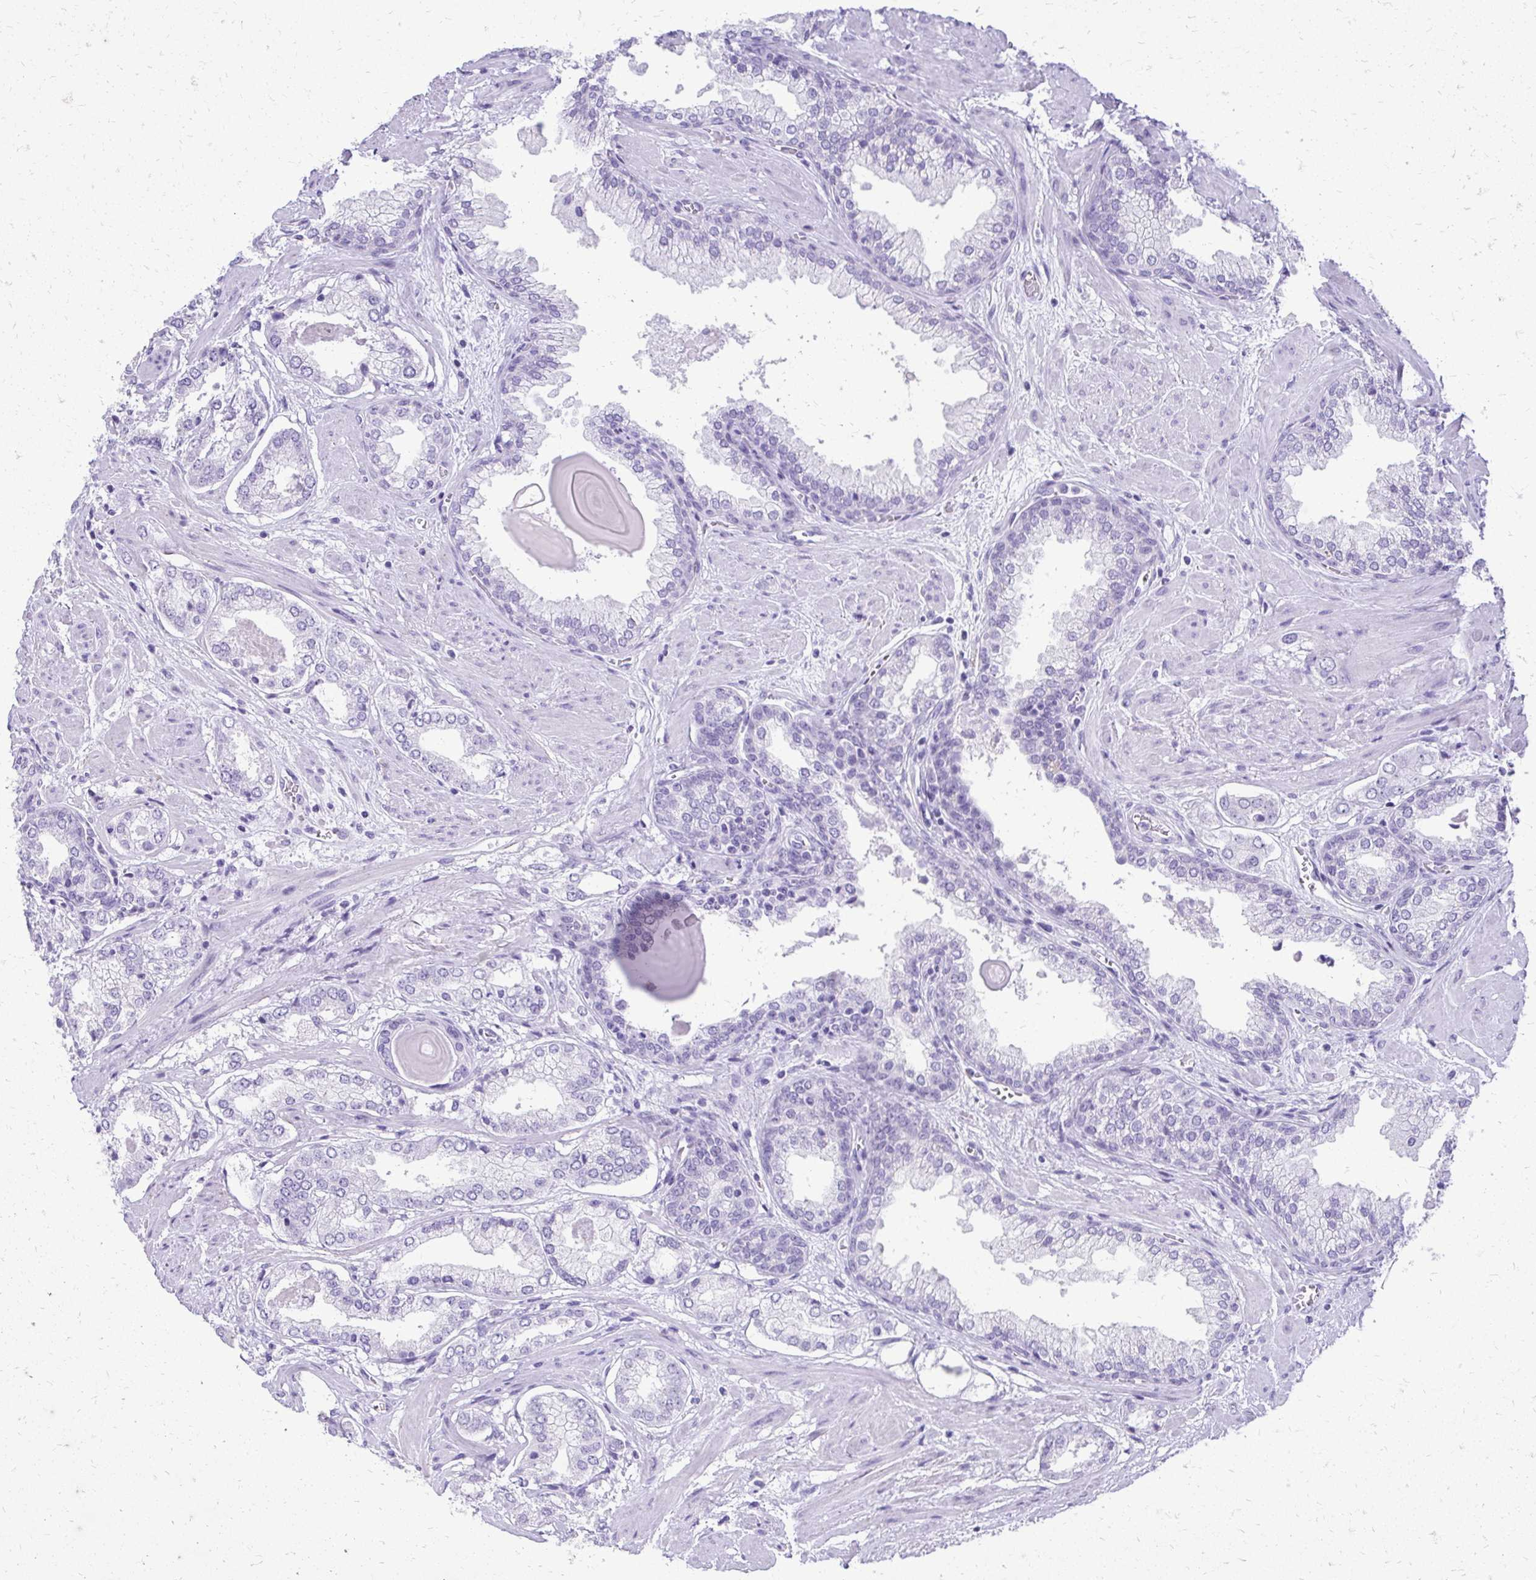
{"staining": {"intensity": "negative", "quantity": "none", "location": "none"}, "tissue": "prostate cancer", "cell_type": "Tumor cells", "image_type": "cancer", "snomed": [{"axis": "morphology", "description": "Adenocarcinoma, Low grade"}, {"axis": "topography", "description": "Prostate"}], "caption": "IHC micrograph of prostate cancer (adenocarcinoma (low-grade)) stained for a protein (brown), which demonstrates no positivity in tumor cells. (IHC, brightfield microscopy, high magnification).", "gene": "SLC32A1", "patient": {"sex": "male", "age": 64}}